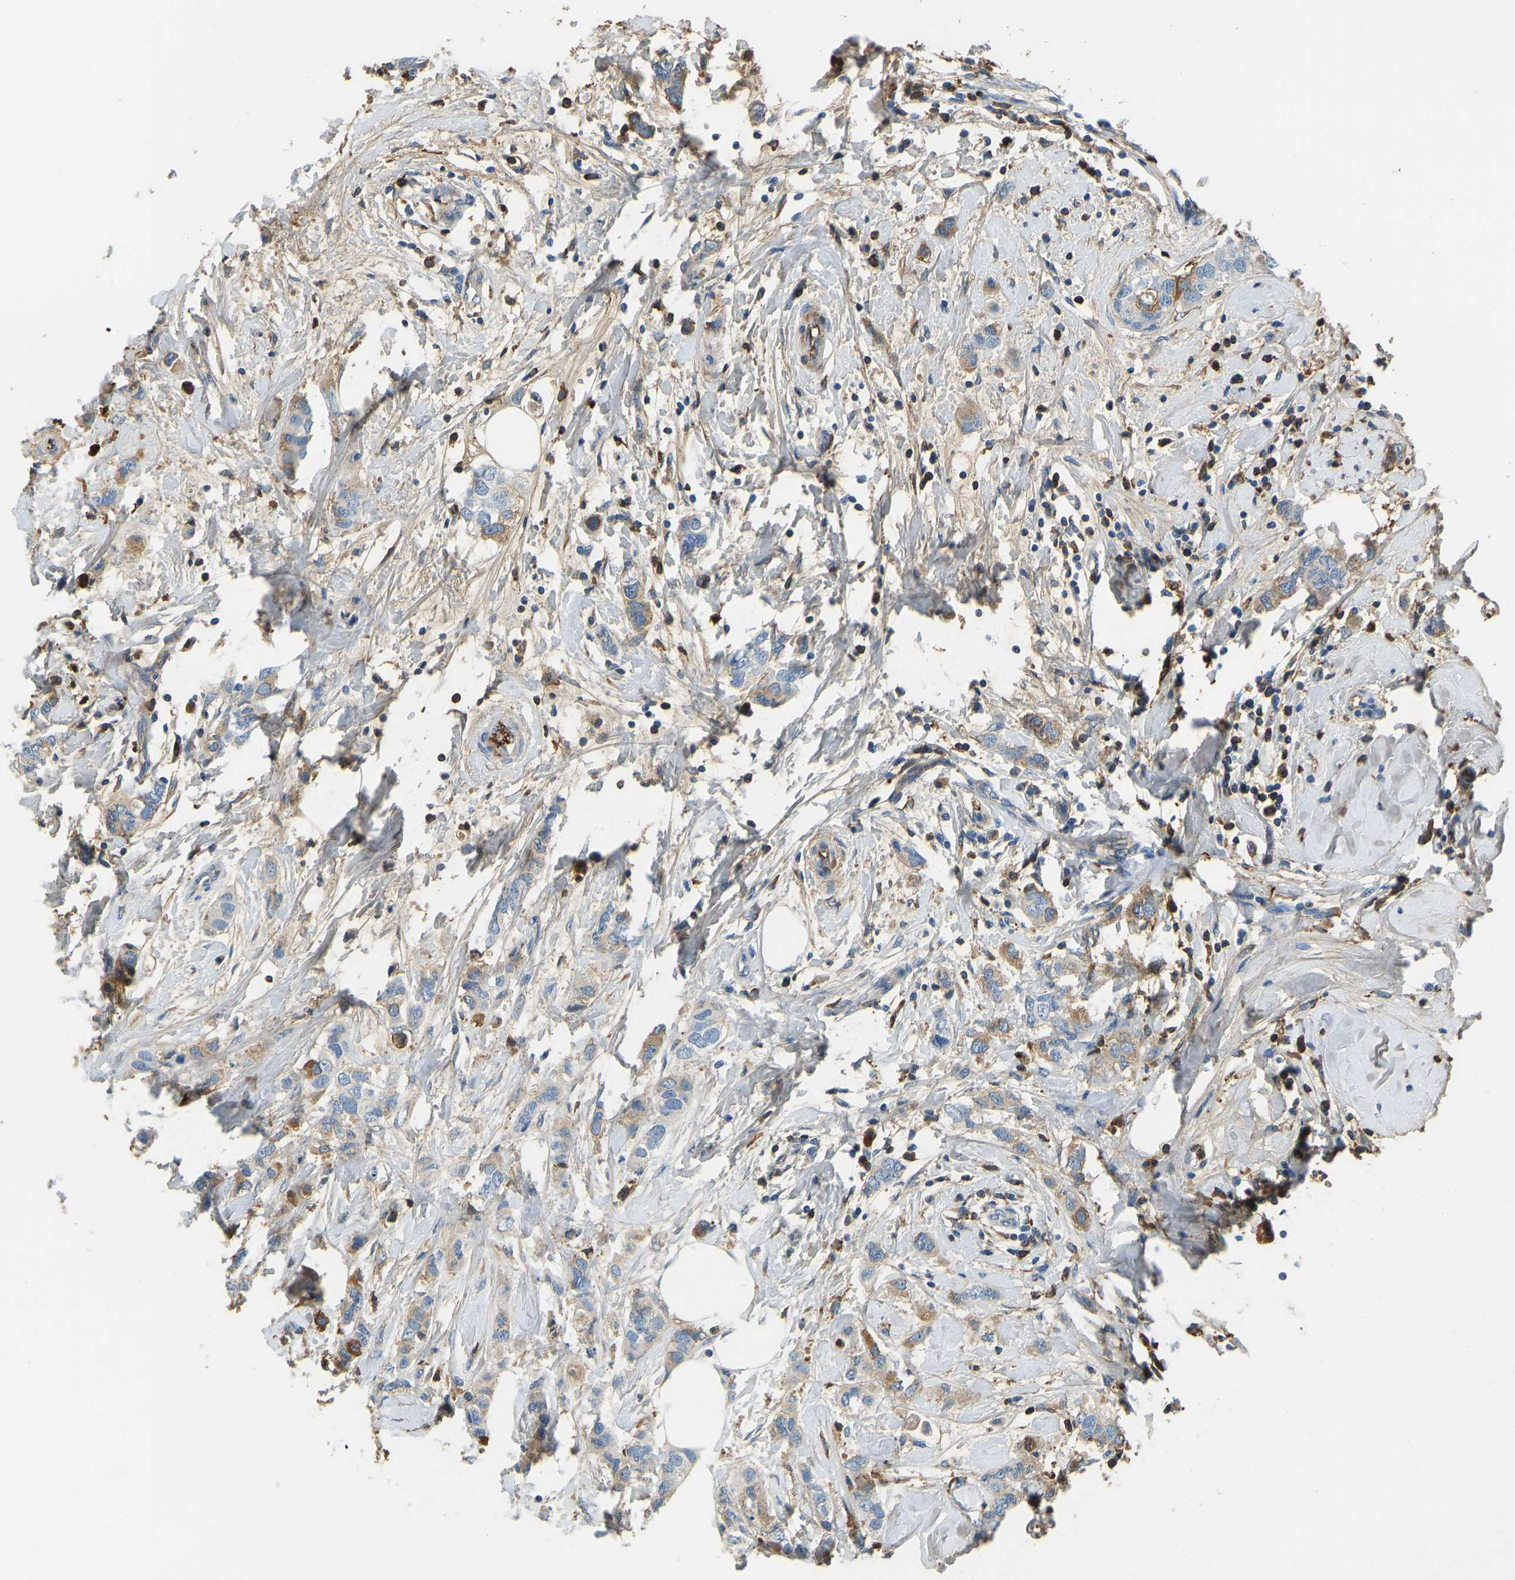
{"staining": {"intensity": "weak", "quantity": "<25%", "location": "cytoplasmic/membranous"}, "tissue": "breast cancer", "cell_type": "Tumor cells", "image_type": "cancer", "snomed": [{"axis": "morphology", "description": "Duct carcinoma"}, {"axis": "topography", "description": "Breast"}], "caption": "Image shows no protein staining in tumor cells of breast cancer (infiltrating ductal carcinoma) tissue.", "gene": "THBS4", "patient": {"sex": "female", "age": 50}}